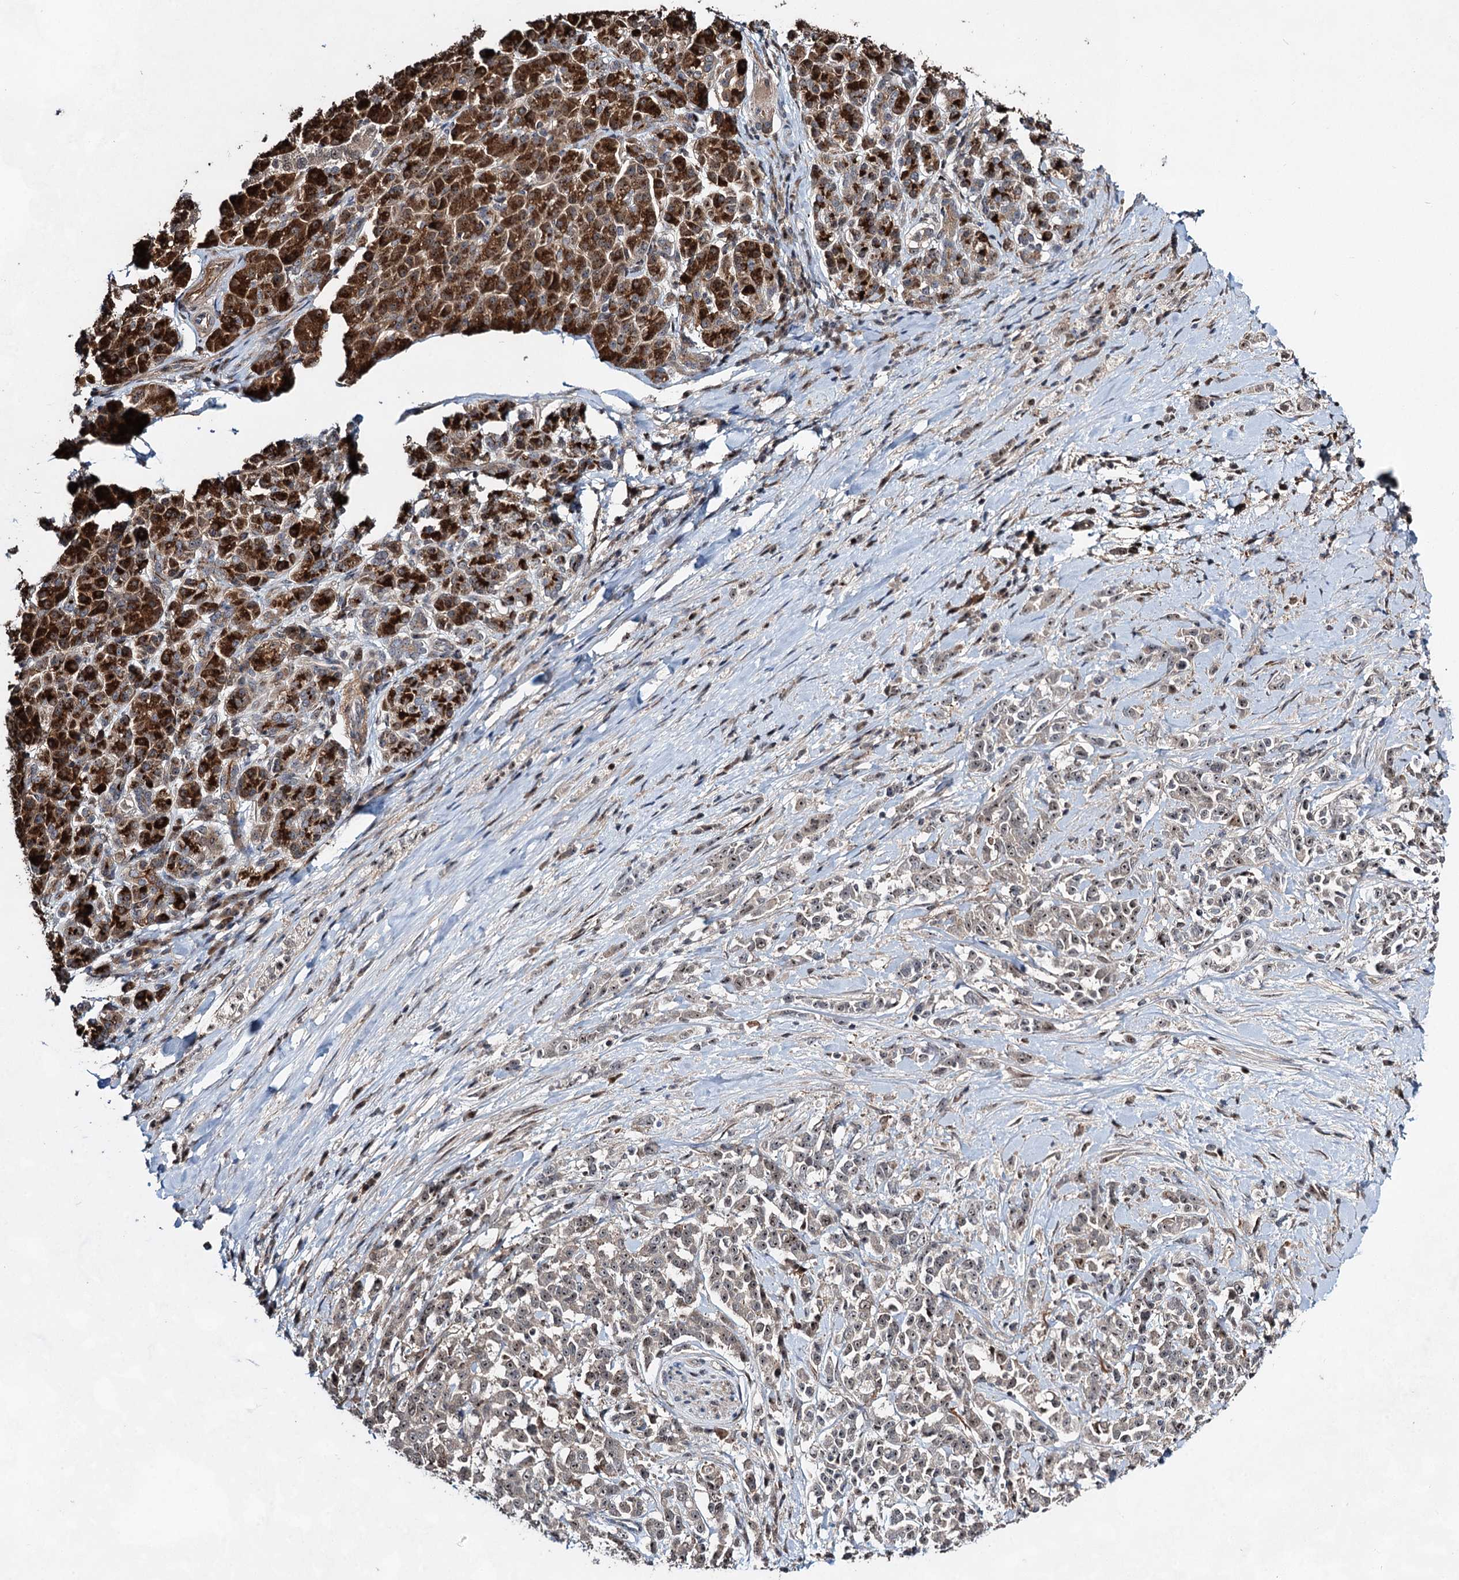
{"staining": {"intensity": "weak", "quantity": "25%-75%", "location": "cytoplasmic/membranous,nuclear"}, "tissue": "pancreatic cancer", "cell_type": "Tumor cells", "image_type": "cancer", "snomed": [{"axis": "morphology", "description": "Normal tissue, NOS"}, {"axis": "morphology", "description": "Adenocarcinoma, NOS"}, {"axis": "topography", "description": "Pancreas"}], "caption": "Weak cytoplasmic/membranous and nuclear expression is identified in about 25%-75% of tumor cells in adenocarcinoma (pancreatic).", "gene": "GPBP1", "patient": {"sex": "female", "age": 64}}